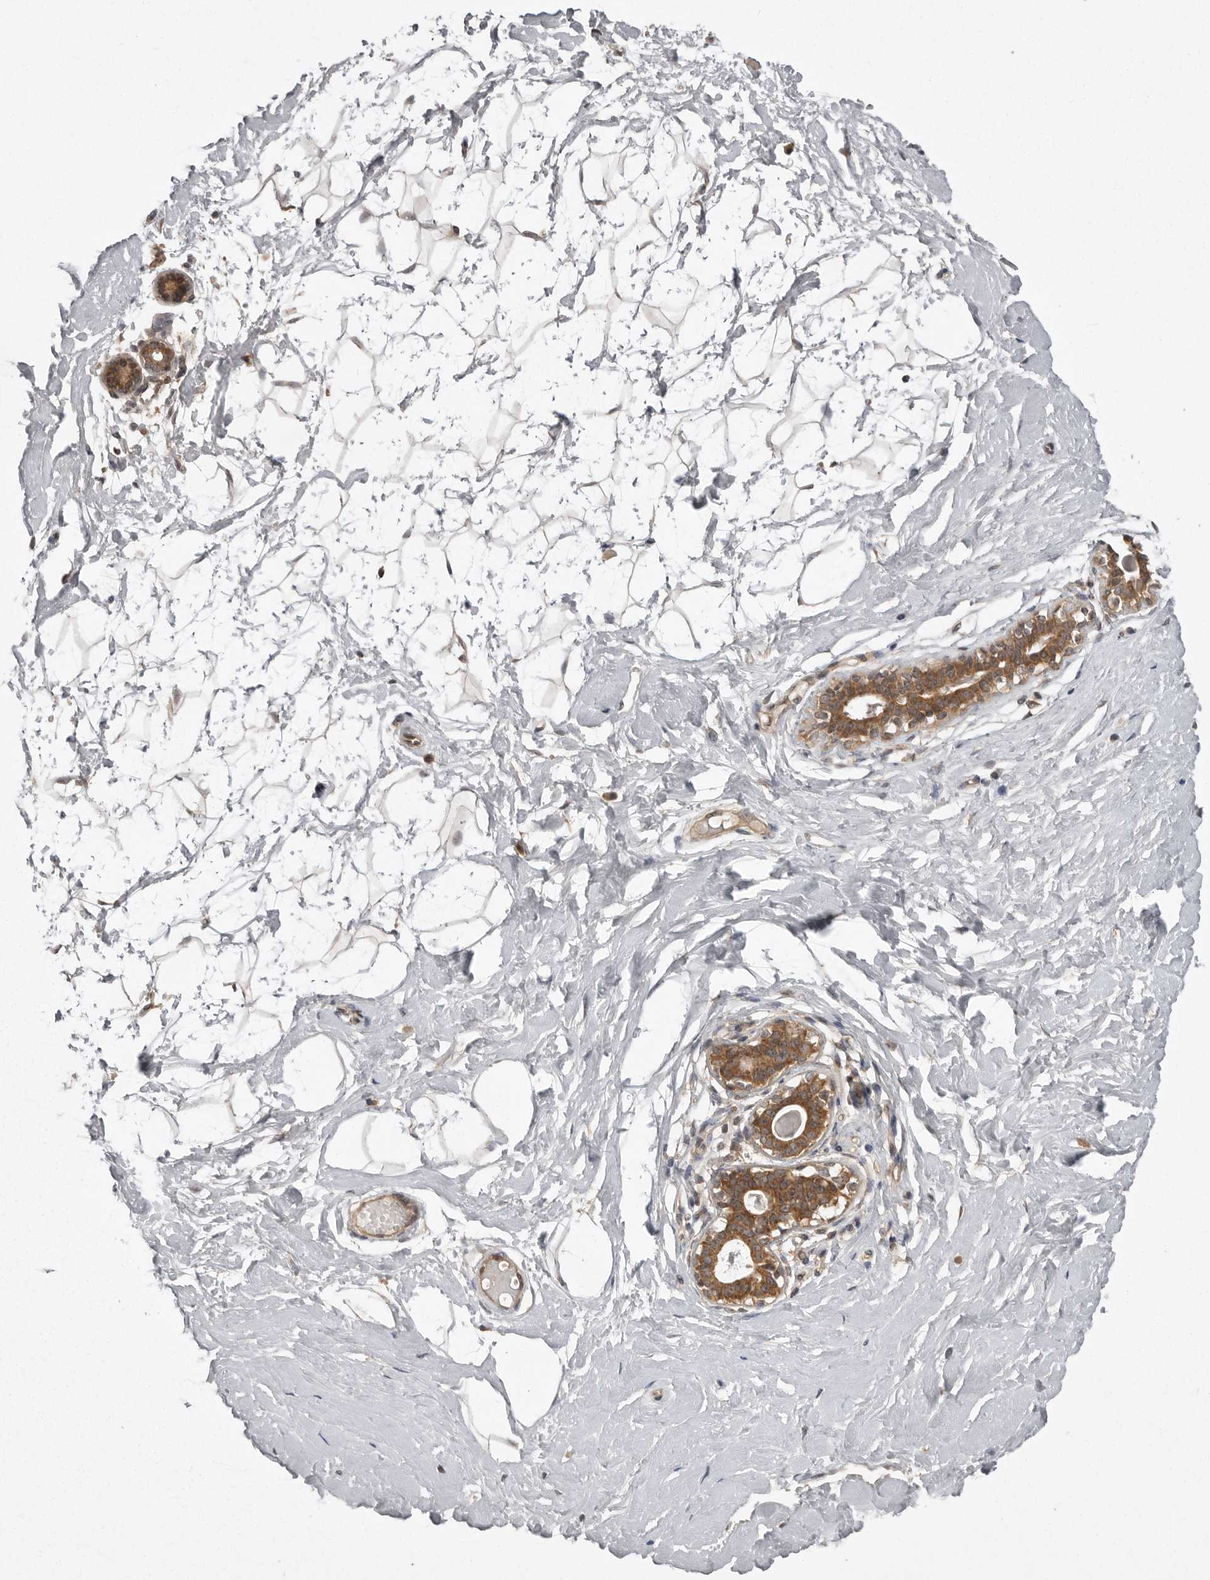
{"staining": {"intensity": "weak", "quantity": ">75%", "location": "cytoplasmic/membranous"}, "tissue": "breast", "cell_type": "Adipocytes", "image_type": "normal", "snomed": [{"axis": "morphology", "description": "Normal tissue, NOS"}, {"axis": "morphology", "description": "Adenoma, NOS"}, {"axis": "topography", "description": "Breast"}], "caption": "Immunohistochemistry image of unremarkable breast: human breast stained using immunohistochemistry (IHC) exhibits low levels of weak protein expression localized specifically in the cytoplasmic/membranous of adipocytes, appearing as a cytoplasmic/membranous brown color.", "gene": "STK24", "patient": {"sex": "female", "age": 23}}